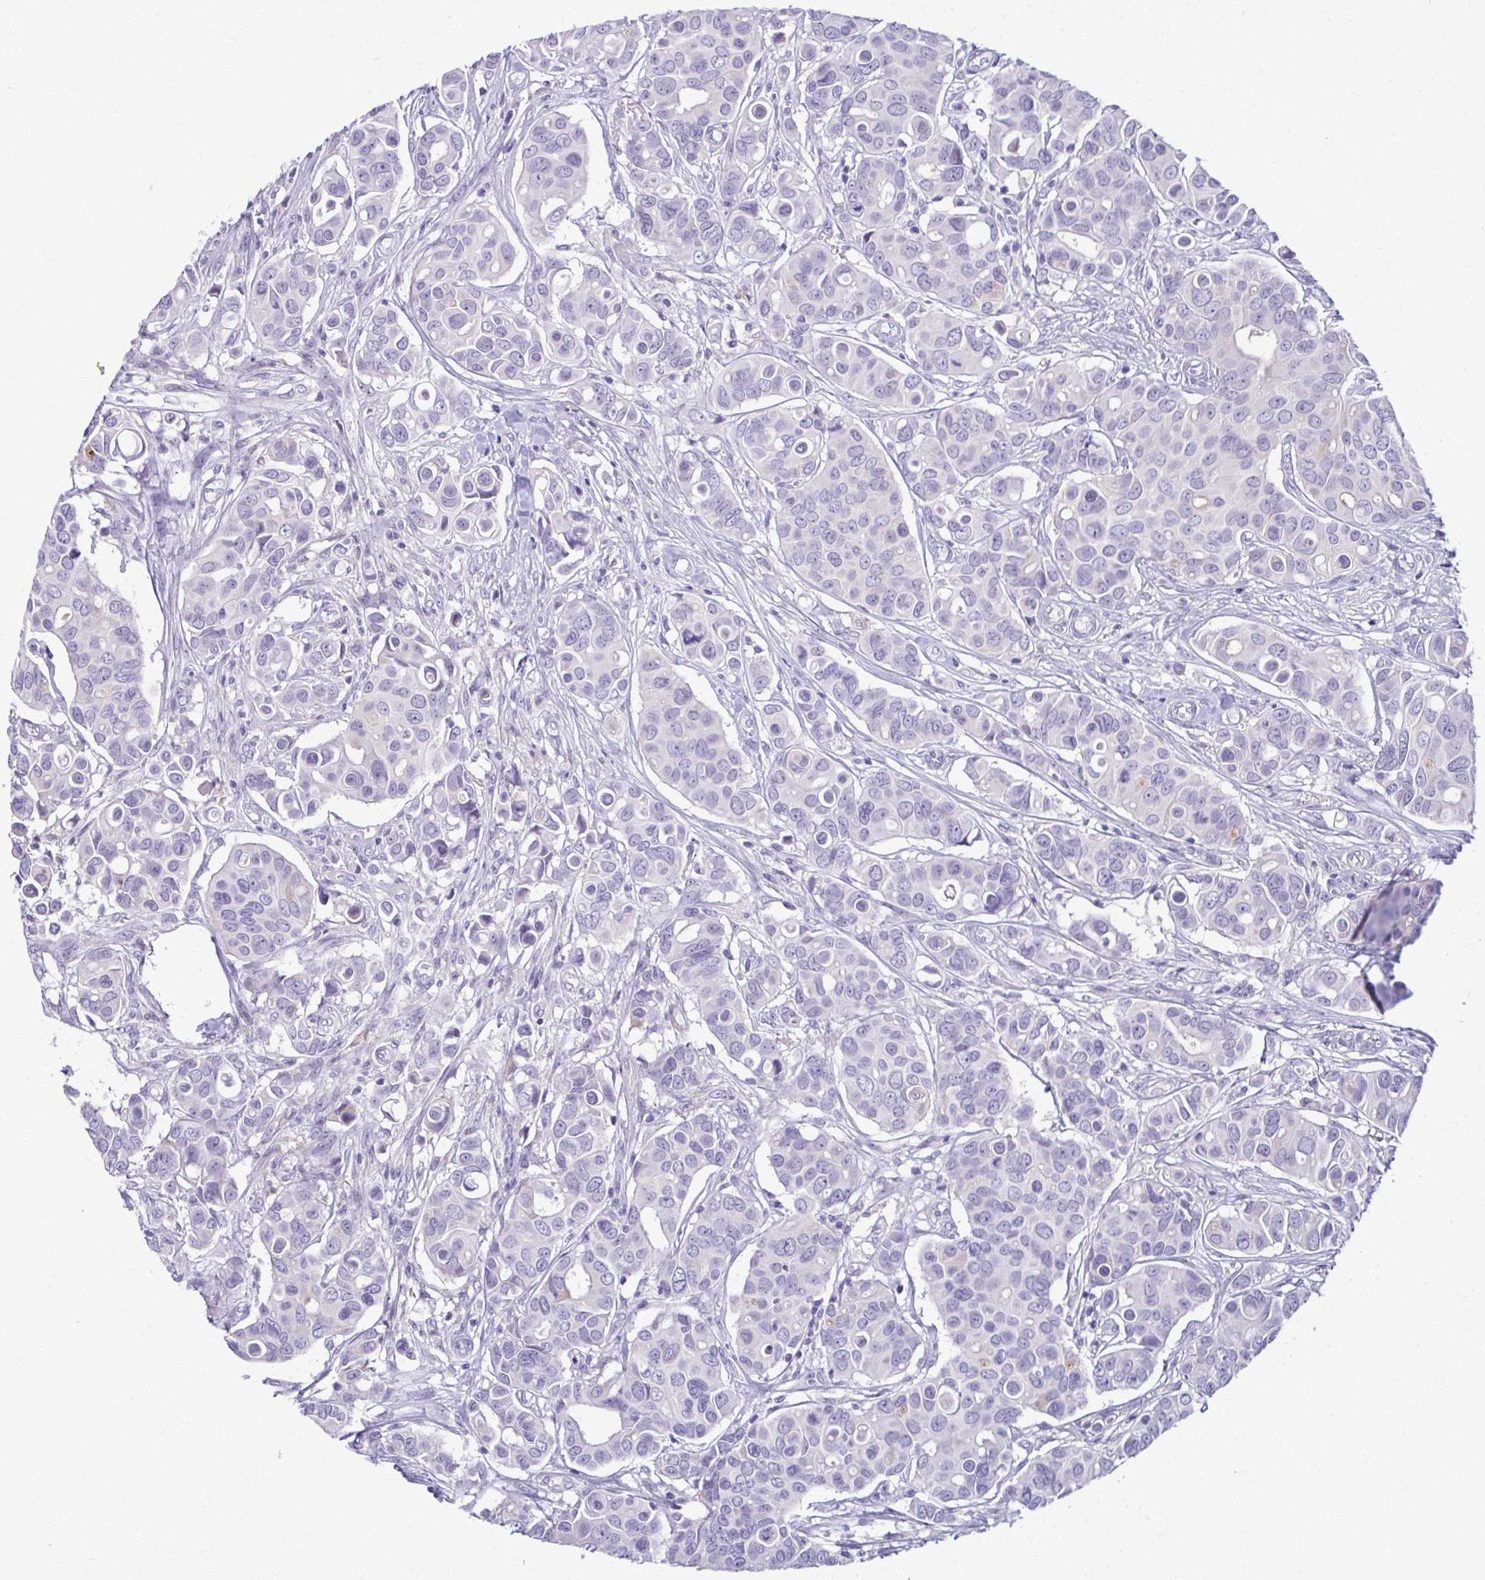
{"staining": {"intensity": "strong", "quantity": "<25%", "location": "cytoplasmic/membranous"}, "tissue": "breast cancer", "cell_type": "Tumor cells", "image_type": "cancer", "snomed": [{"axis": "morphology", "description": "Normal tissue, NOS"}, {"axis": "morphology", "description": "Duct carcinoma"}, {"axis": "topography", "description": "Skin"}, {"axis": "topography", "description": "Breast"}], "caption": "Strong cytoplasmic/membranous staining for a protein is present in approximately <25% of tumor cells of intraductal carcinoma (breast) using immunohistochemistry.", "gene": "SERPINI1", "patient": {"sex": "female", "age": 54}}